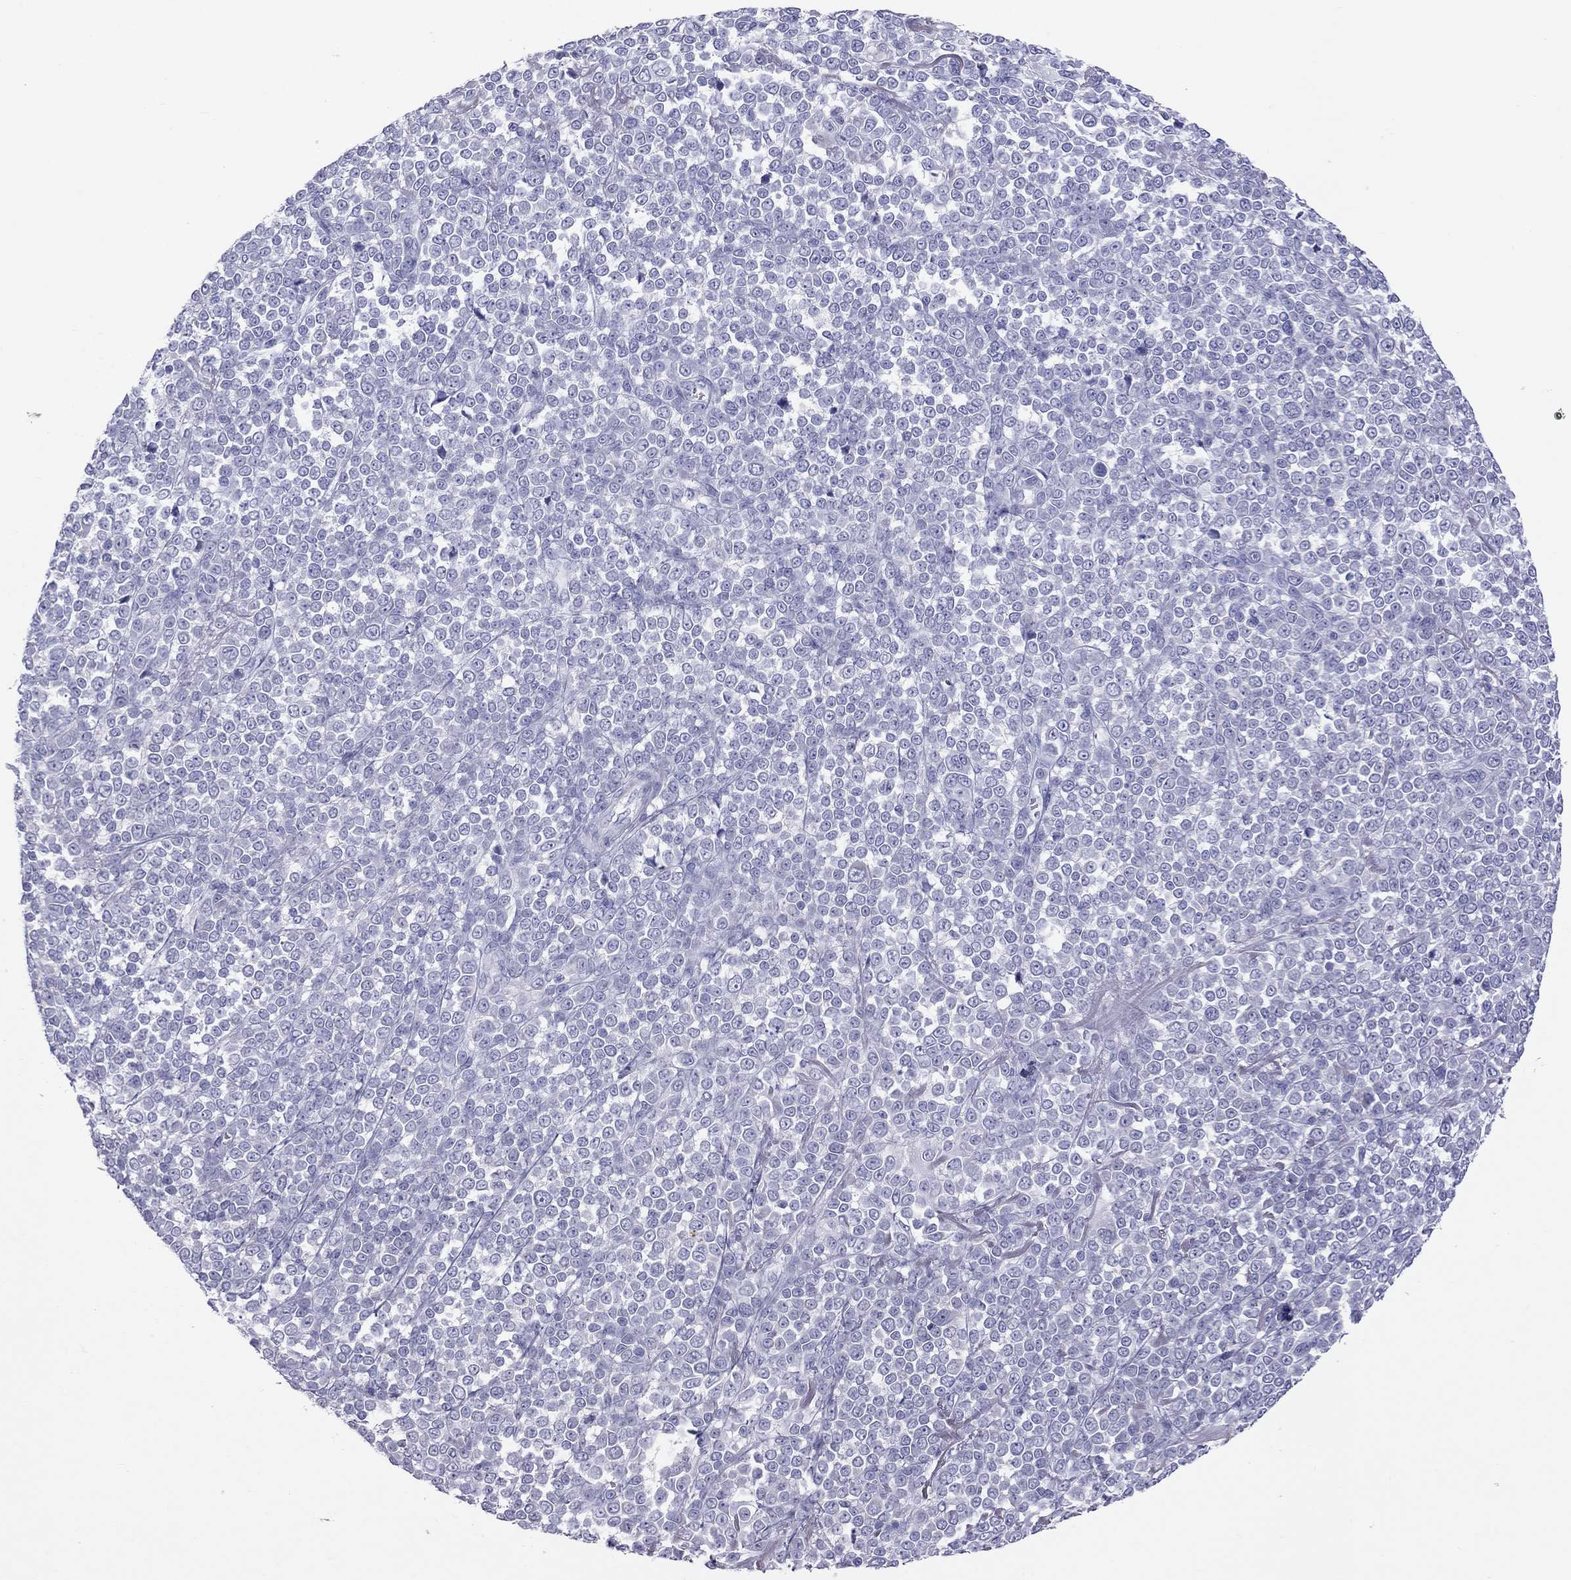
{"staining": {"intensity": "negative", "quantity": "none", "location": "none"}, "tissue": "melanoma", "cell_type": "Tumor cells", "image_type": "cancer", "snomed": [{"axis": "morphology", "description": "Malignant melanoma, NOS"}, {"axis": "topography", "description": "Skin"}], "caption": "Immunohistochemistry (IHC) photomicrograph of neoplastic tissue: malignant melanoma stained with DAB exhibits no significant protein positivity in tumor cells.", "gene": "MUC16", "patient": {"sex": "female", "age": 95}}